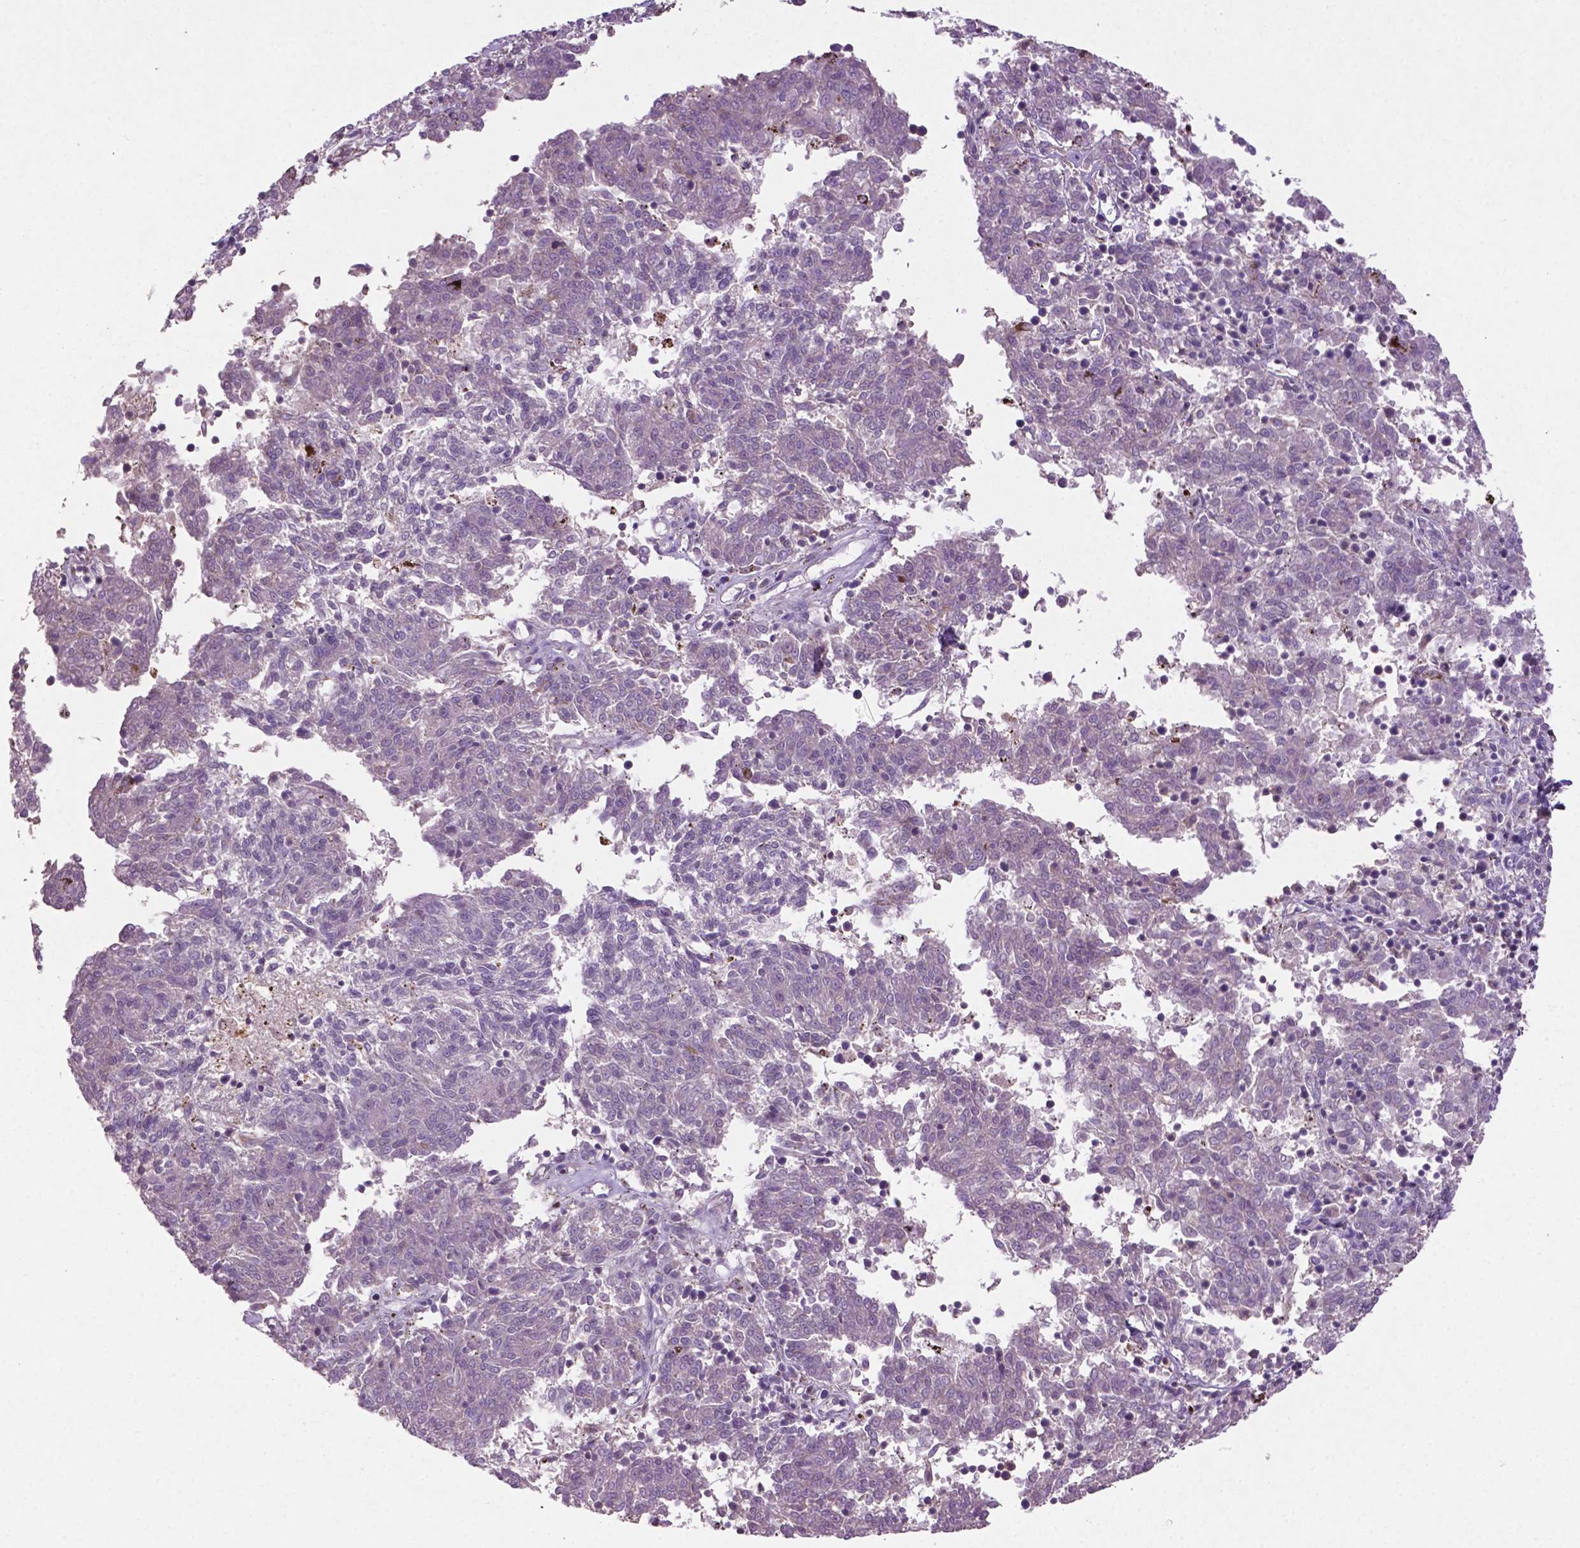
{"staining": {"intensity": "negative", "quantity": "none", "location": "none"}, "tissue": "melanoma", "cell_type": "Tumor cells", "image_type": "cancer", "snomed": [{"axis": "morphology", "description": "Malignant melanoma, NOS"}, {"axis": "topography", "description": "Skin"}], "caption": "The photomicrograph shows no significant positivity in tumor cells of melanoma.", "gene": "BMP4", "patient": {"sex": "female", "age": 72}}